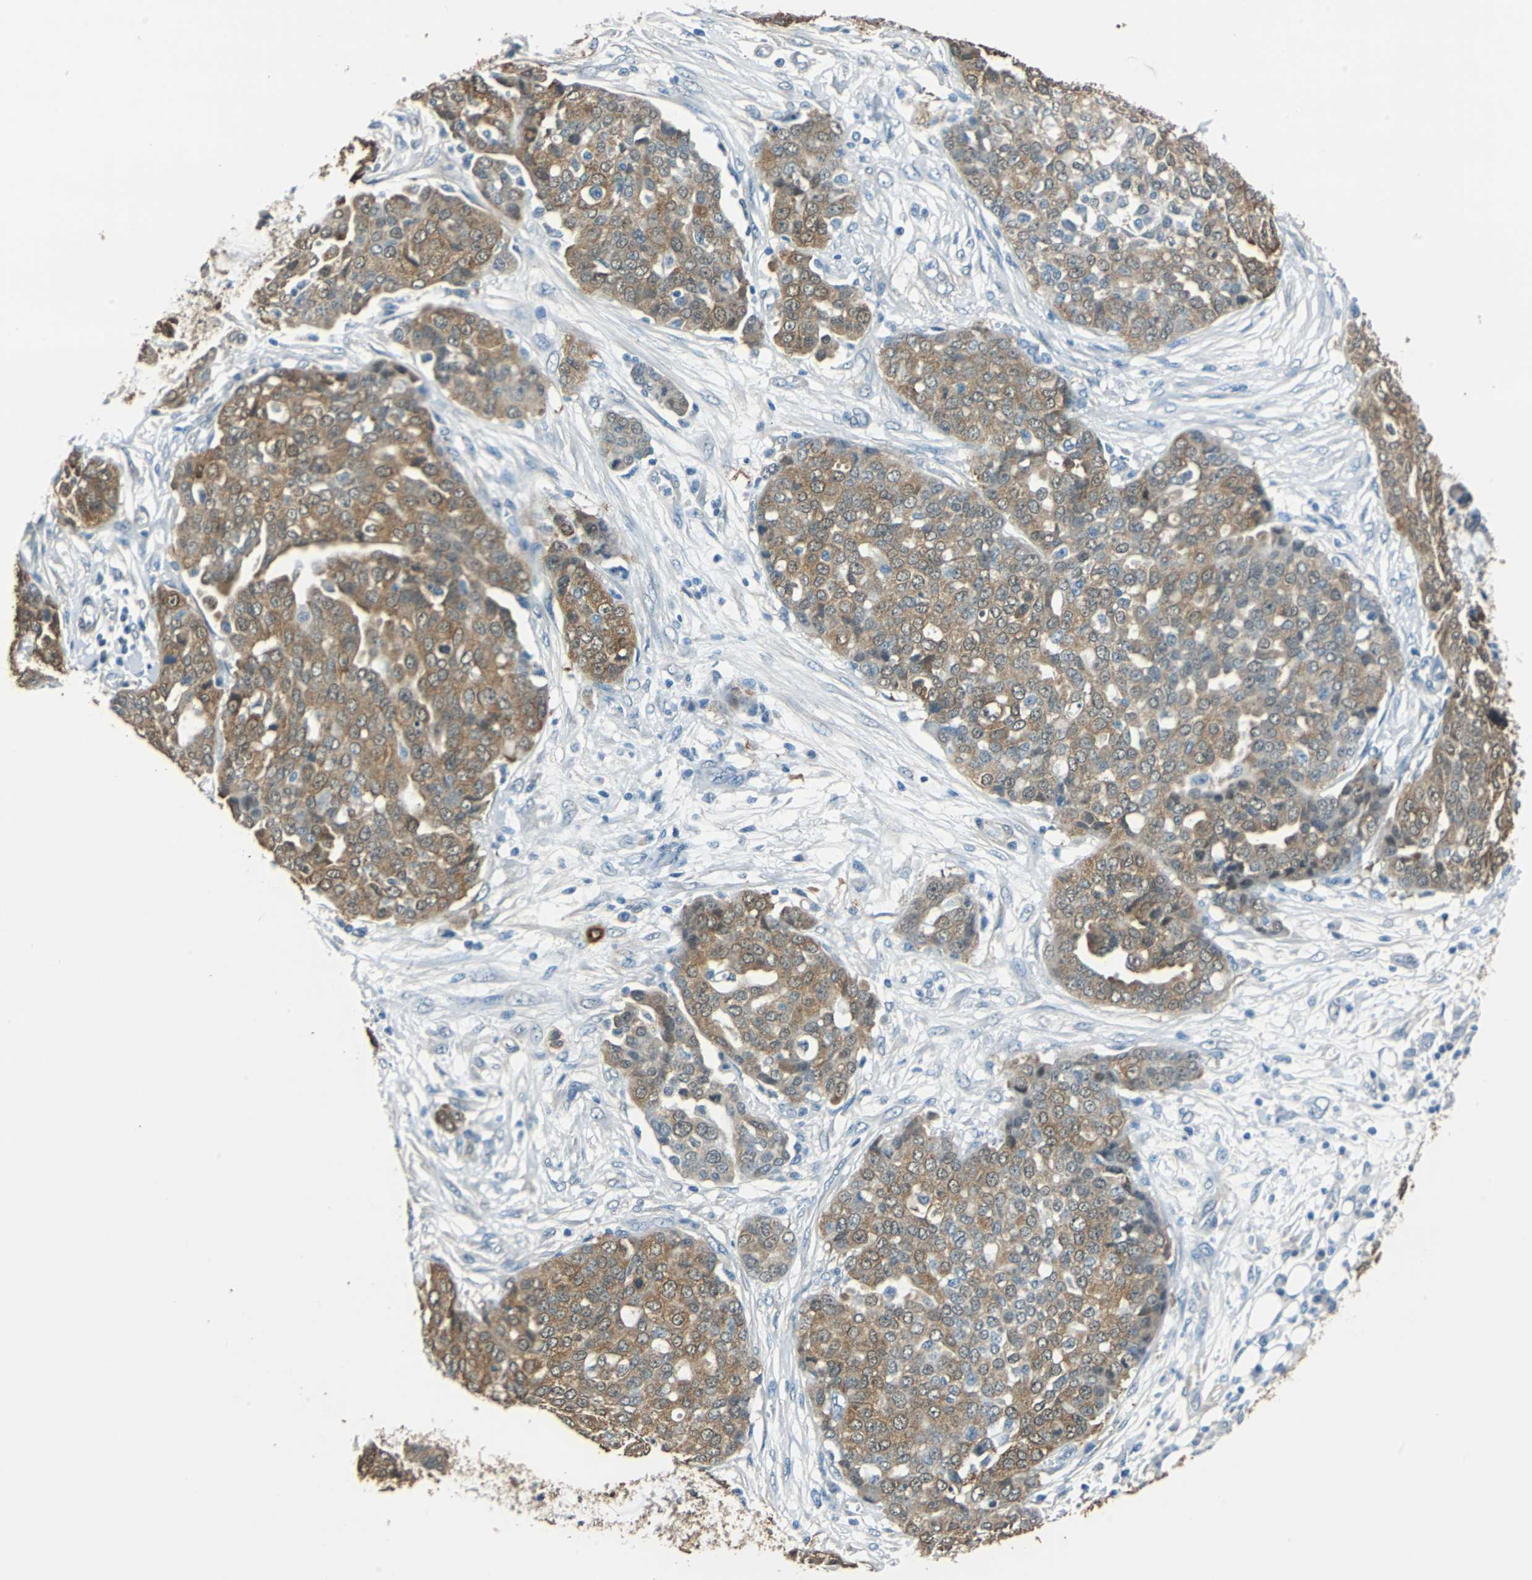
{"staining": {"intensity": "moderate", "quantity": ">75%", "location": "cytoplasmic/membranous"}, "tissue": "ovarian cancer", "cell_type": "Tumor cells", "image_type": "cancer", "snomed": [{"axis": "morphology", "description": "Cystadenocarcinoma, serous, NOS"}, {"axis": "topography", "description": "Soft tissue"}, {"axis": "topography", "description": "Ovary"}], "caption": "Human serous cystadenocarcinoma (ovarian) stained with a protein marker demonstrates moderate staining in tumor cells.", "gene": "FKBP4", "patient": {"sex": "female", "age": 57}}